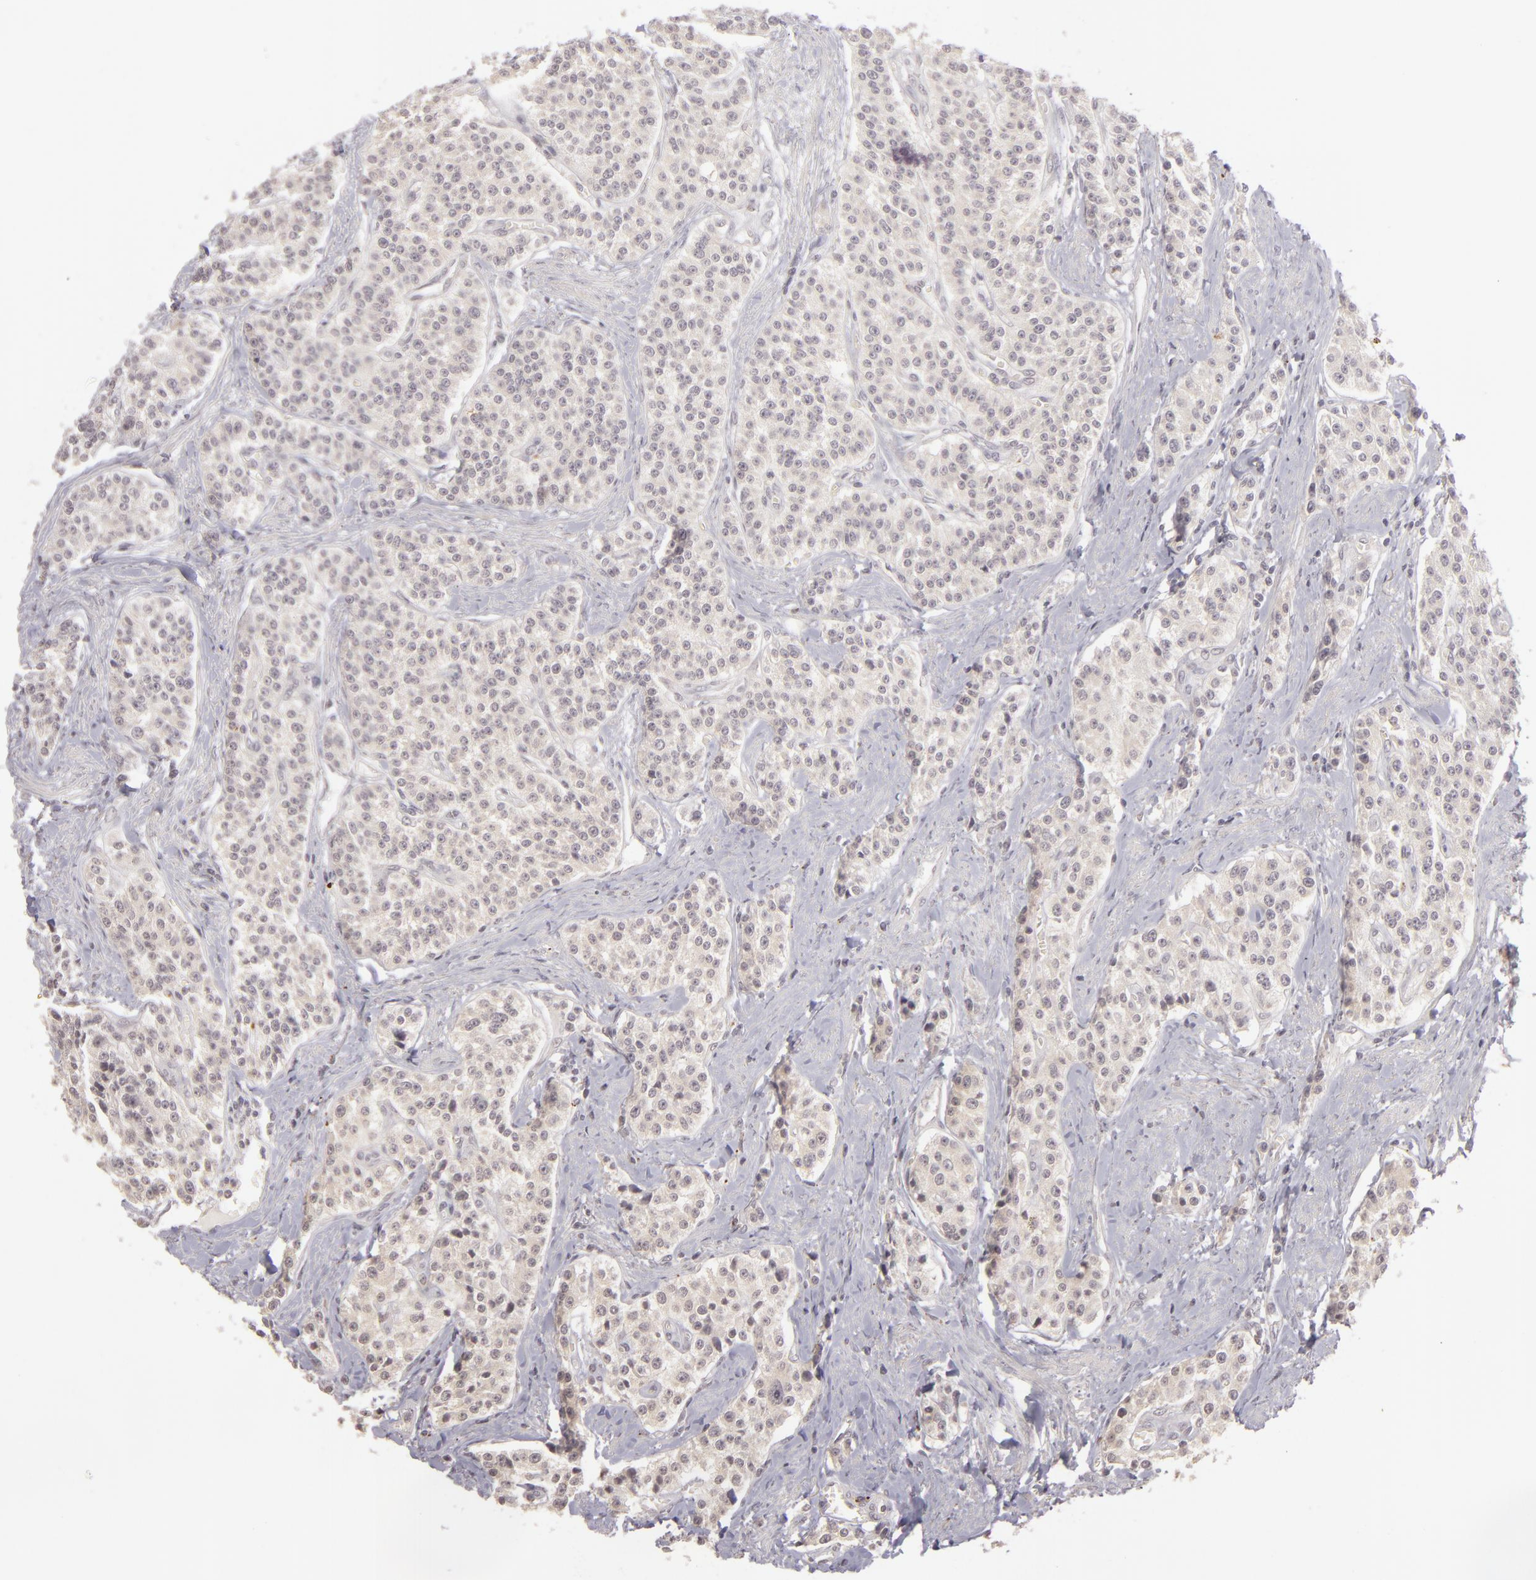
{"staining": {"intensity": "negative", "quantity": "none", "location": "none"}, "tissue": "carcinoid", "cell_type": "Tumor cells", "image_type": "cancer", "snomed": [{"axis": "morphology", "description": "Carcinoid, malignant, NOS"}, {"axis": "topography", "description": "Stomach"}], "caption": "An immunohistochemistry (IHC) micrograph of carcinoid is shown. There is no staining in tumor cells of carcinoid. (DAB immunohistochemistry (IHC), high magnification).", "gene": "AKAP6", "patient": {"sex": "female", "age": 76}}